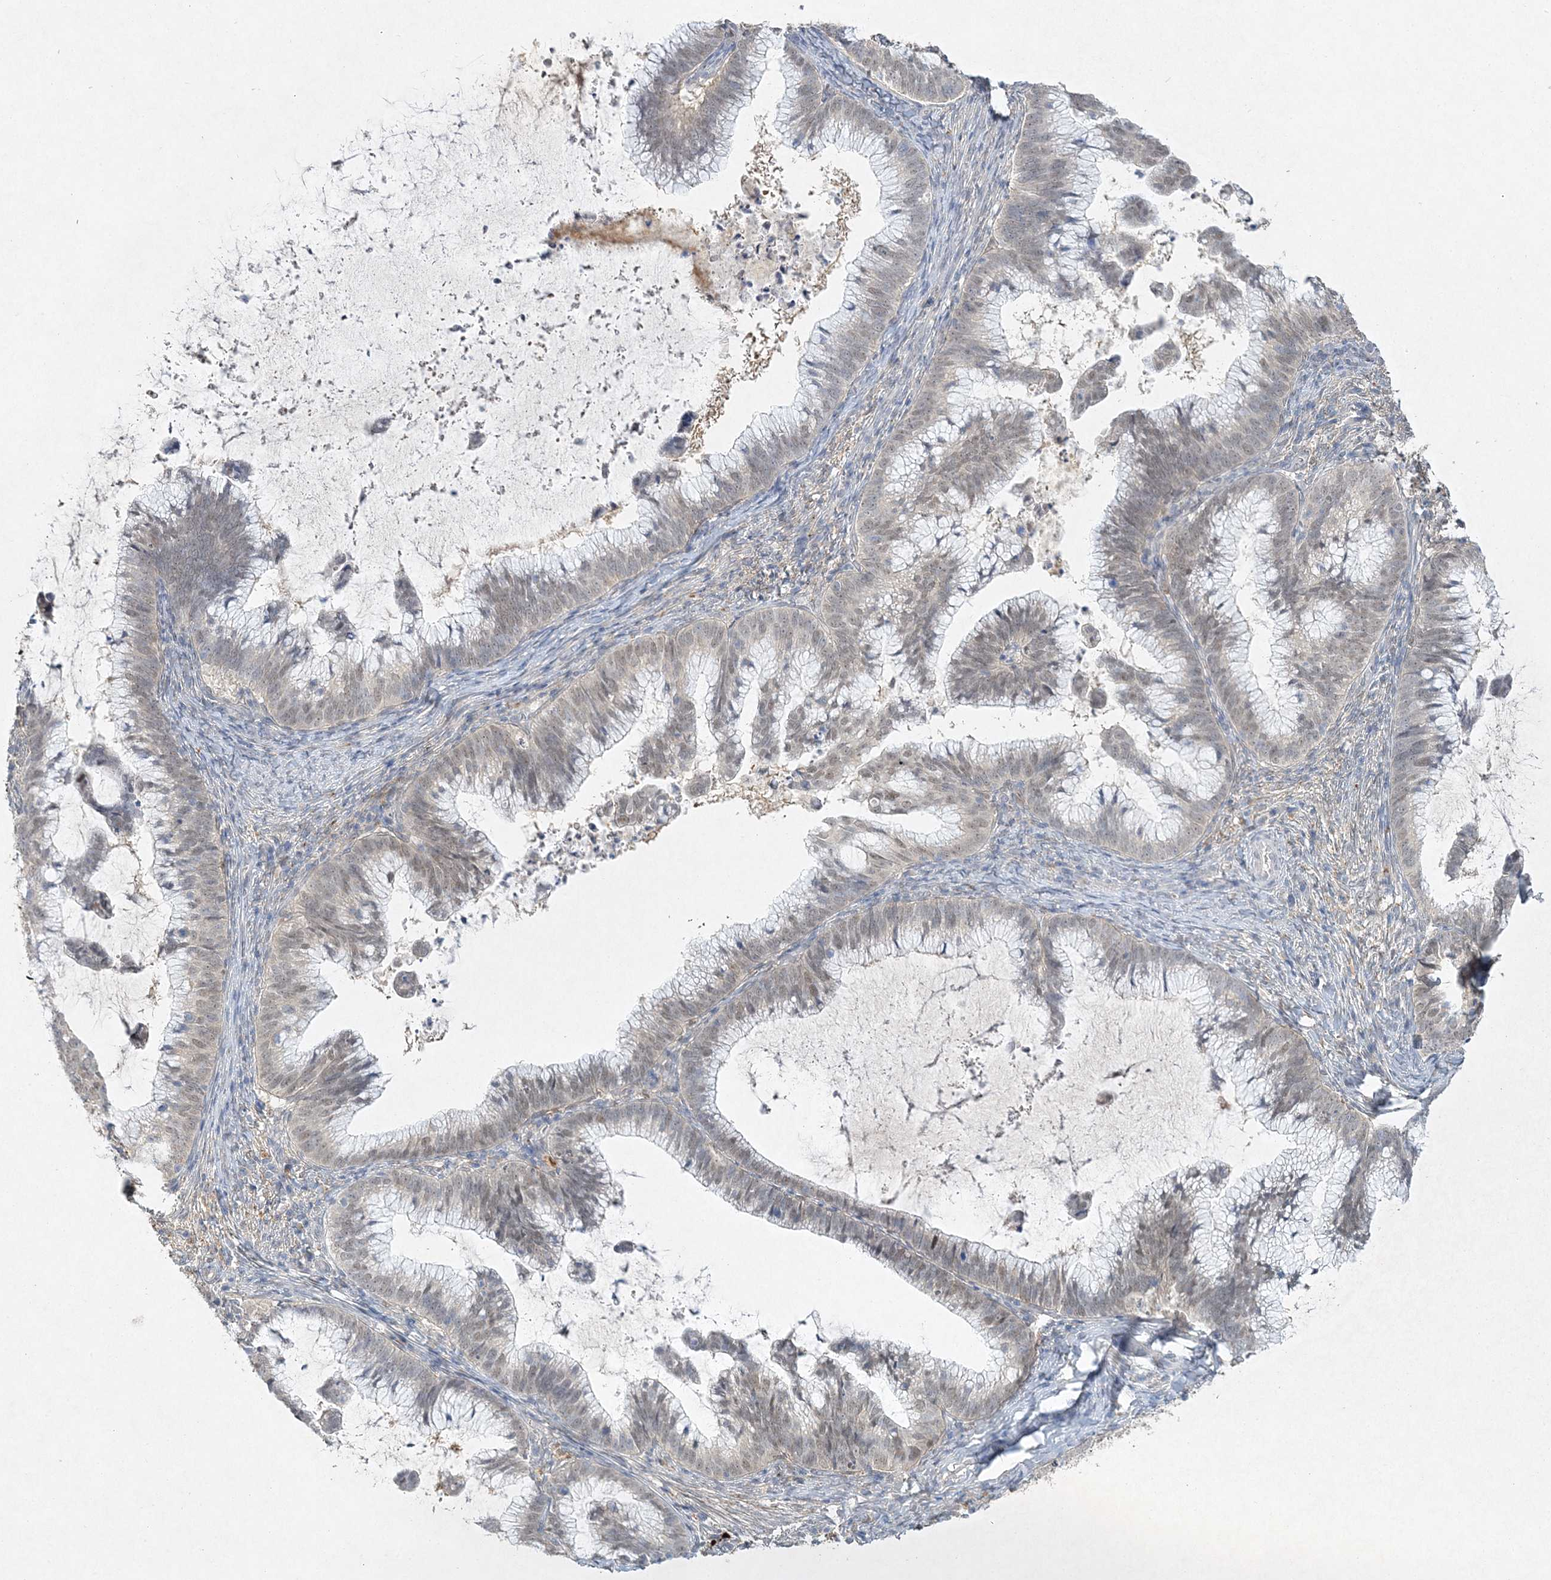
{"staining": {"intensity": "weak", "quantity": "25%-75%", "location": "cytoplasmic/membranous,nuclear"}, "tissue": "cervical cancer", "cell_type": "Tumor cells", "image_type": "cancer", "snomed": [{"axis": "morphology", "description": "Adenocarcinoma, NOS"}, {"axis": "topography", "description": "Cervix"}], "caption": "A photomicrograph of human adenocarcinoma (cervical) stained for a protein exhibits weak cytoplasmic/membranous and nuclear brown staining in tumor cells. Immunohistochemistry (ihc) stains the protein of interest in brown and the nuclei are stained blue.", "gene": "MAT2B", "patient": {"sex": "female", "age": 36}}